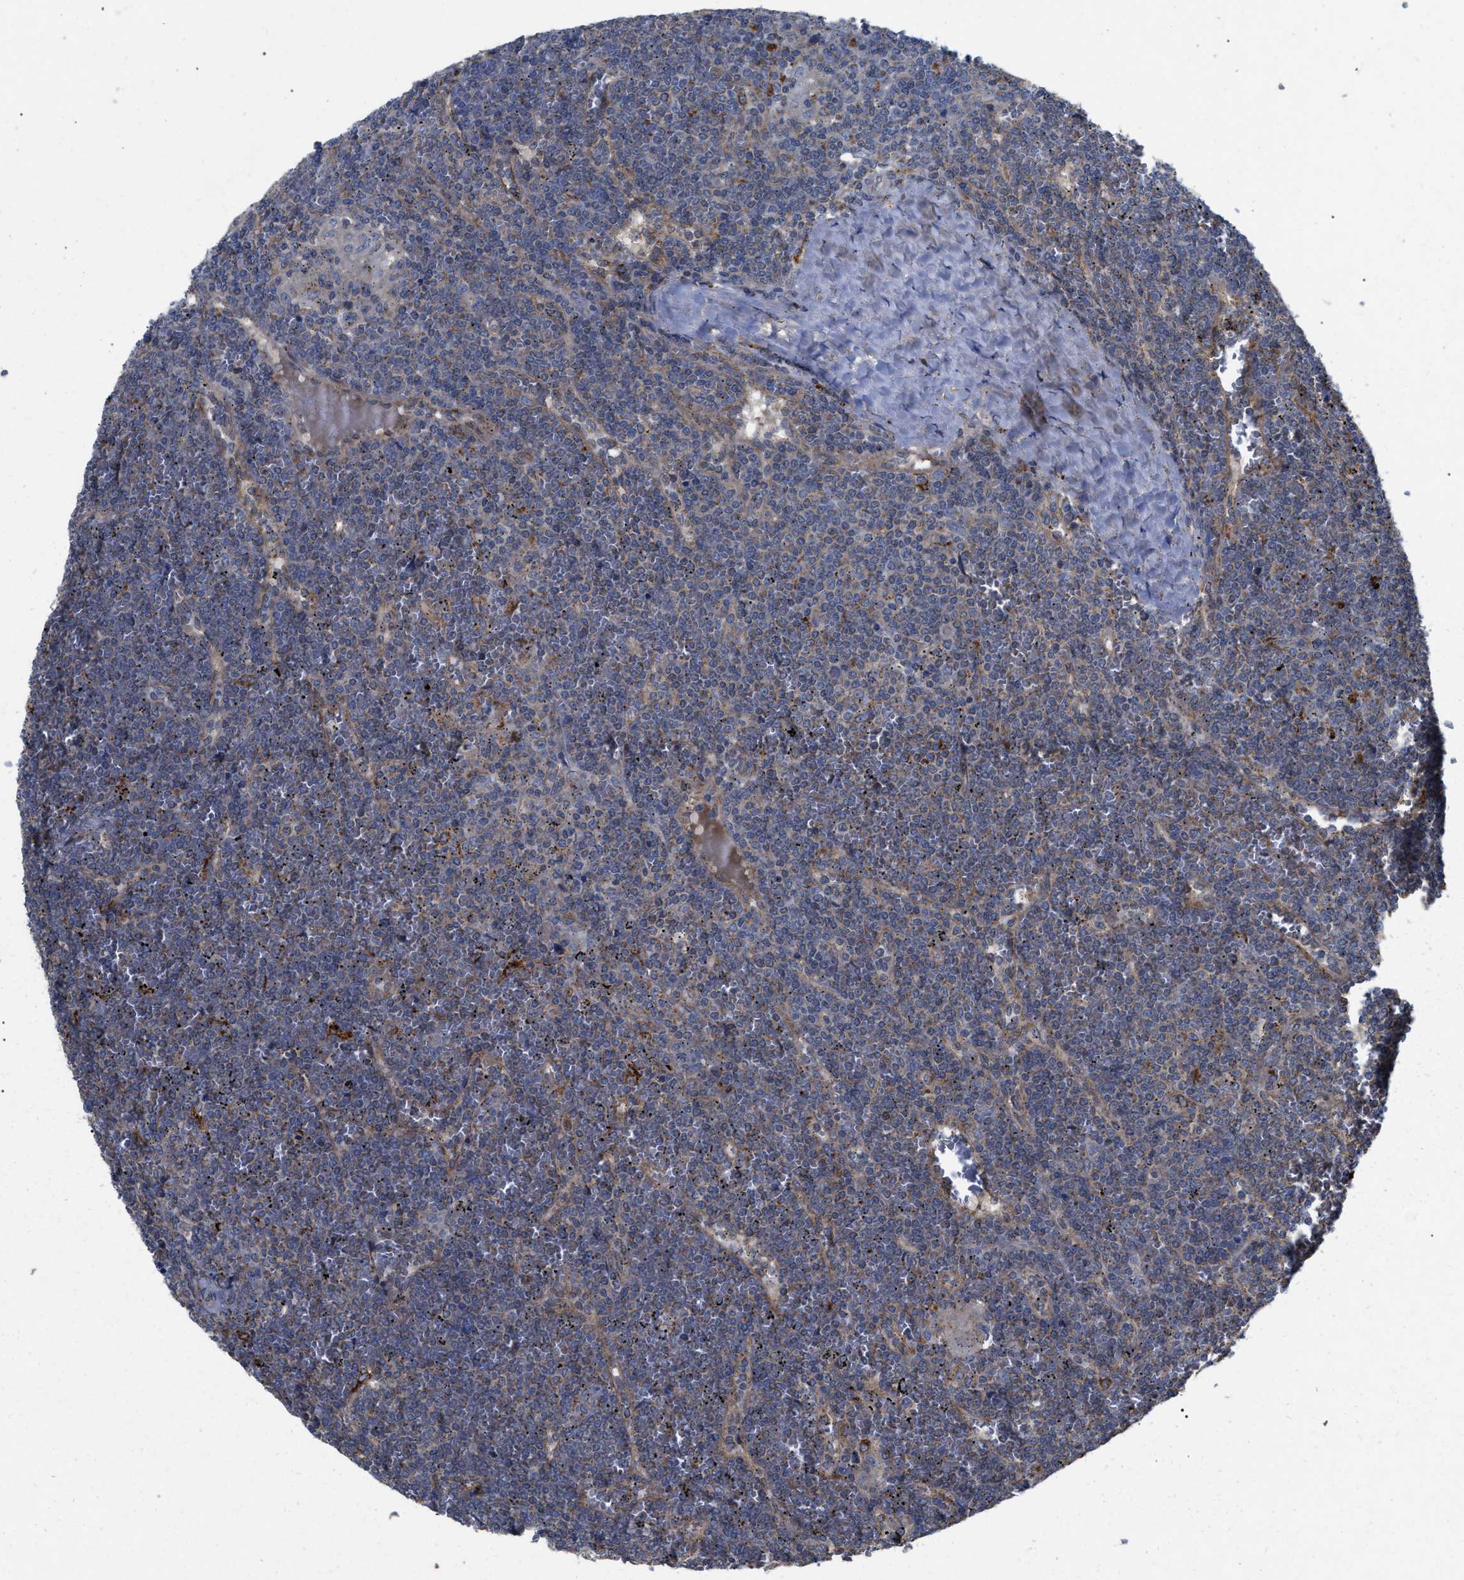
{"staining": {"intensity": "weak", "quantity": ">75%", "location": "cytoplasmic/membranous"}, "tissue": "lymphoma", "cell_type": "Tumor cells", "image_type": "cancer", "snomed": [{"axis": "morphology", "description": "Malignant lymphoma, non-Hodgkin's type, Low grade"}, {"axis": "topography", "description": "Spleen"}], "caption": "An image of lymphoma stained for a protein exhibits weak cytoplasmic/membranous brown staining in tumor cells. (DAB IHC with brightfield microscopy, high magnification).", "gene": "FAM171A2", "patient": {"sex": "female", "age": 19}}